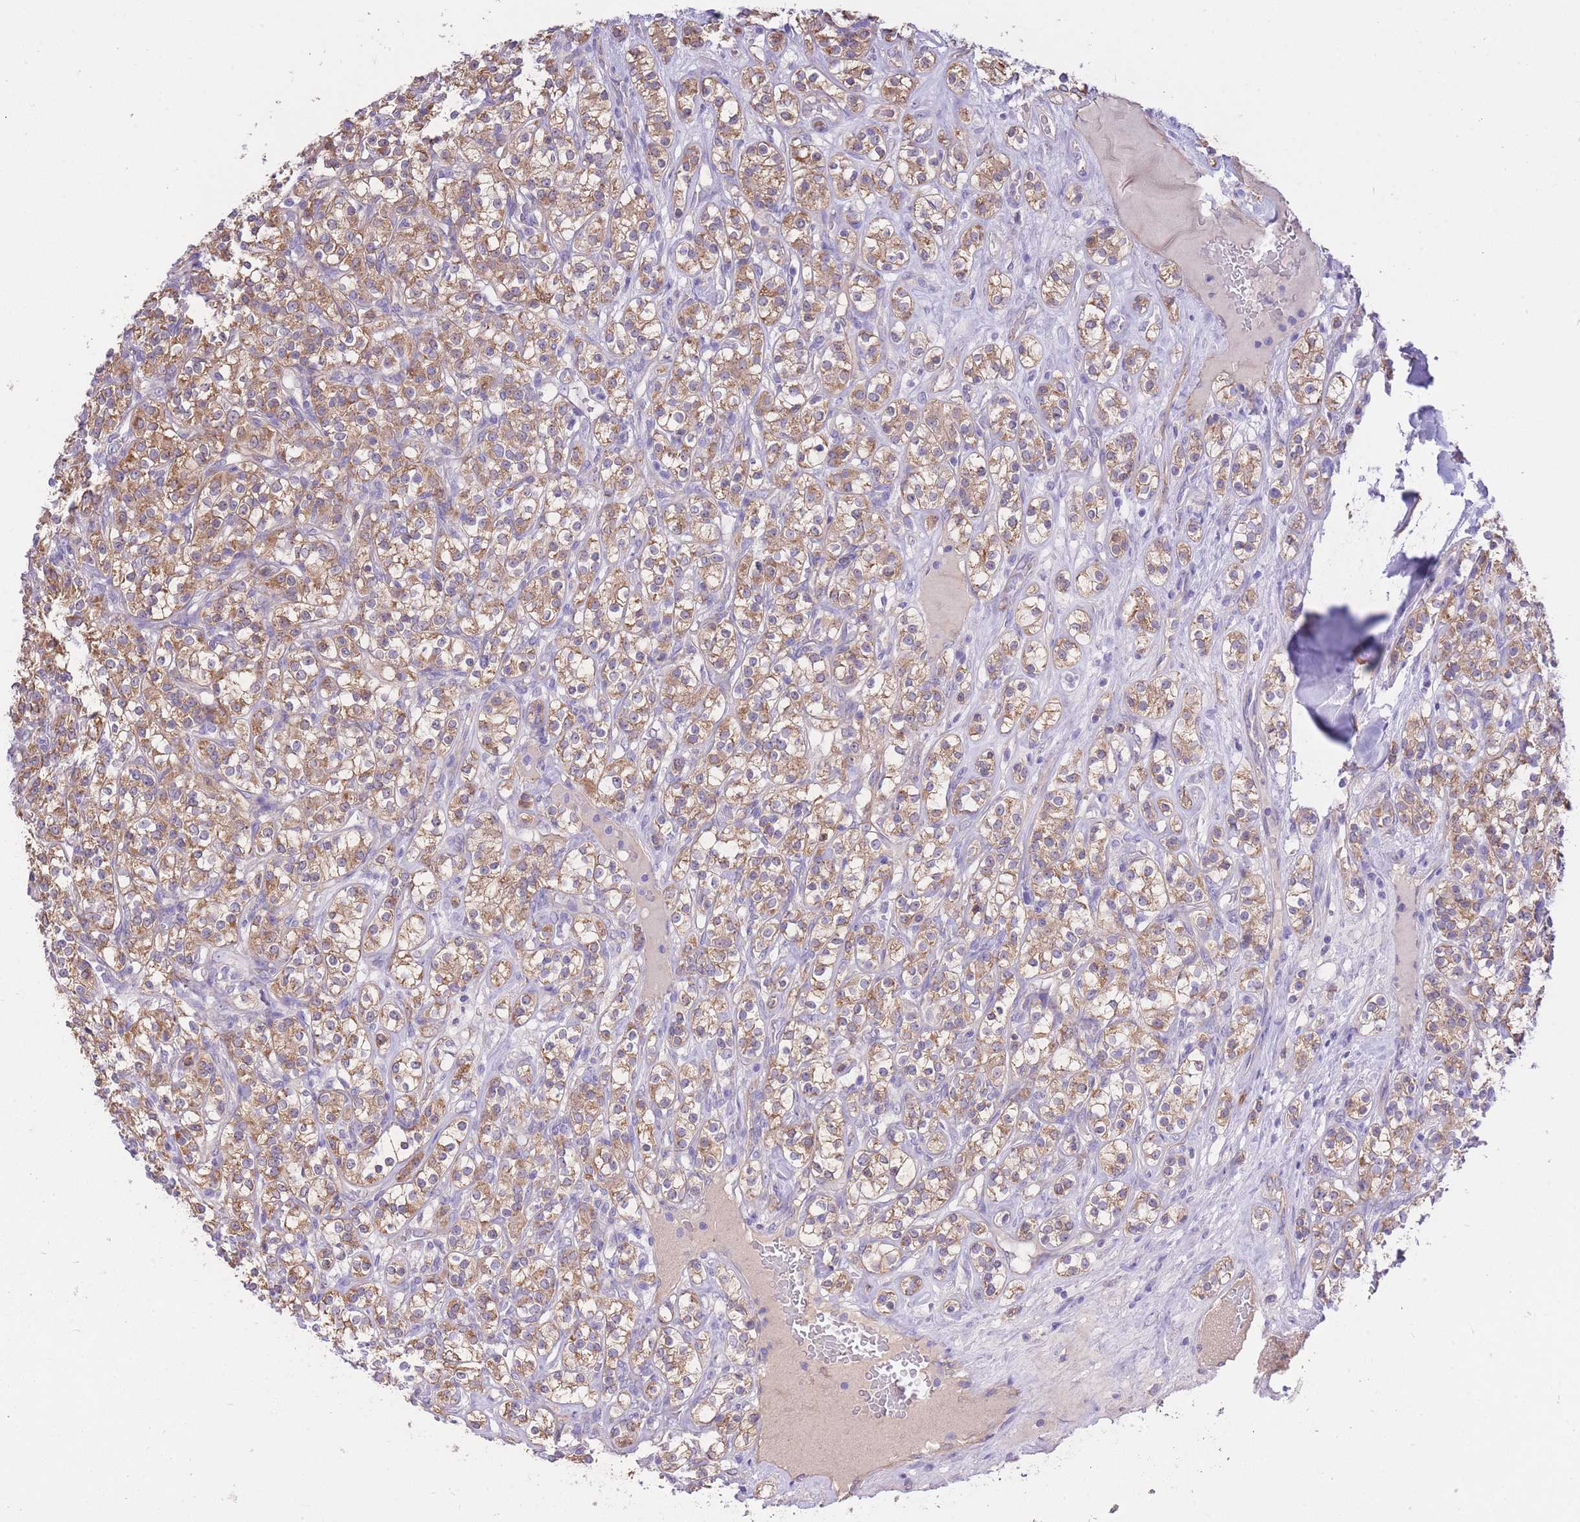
{"staining": {"intensity": "moderate", "quantity": ">75%", "location": "cytoplasmic/membranous"}, "tissue": "renal cancer", "cell_type": "Tumor cells", "image_type": "cancer", "snomed": [{"axis": "morphology", "description": "Adenocarcinoma, NOS"}, {"axis": "topography", "description": "Kidney"}], "caption": "Protein staining demonstrates moderate cytoplasmic/membranous expression in about >75% of tumor cells in renal cancer (adenocarcinoma).", "gene": "PGM1", "patient": {"sex": "male", "age": 77}}